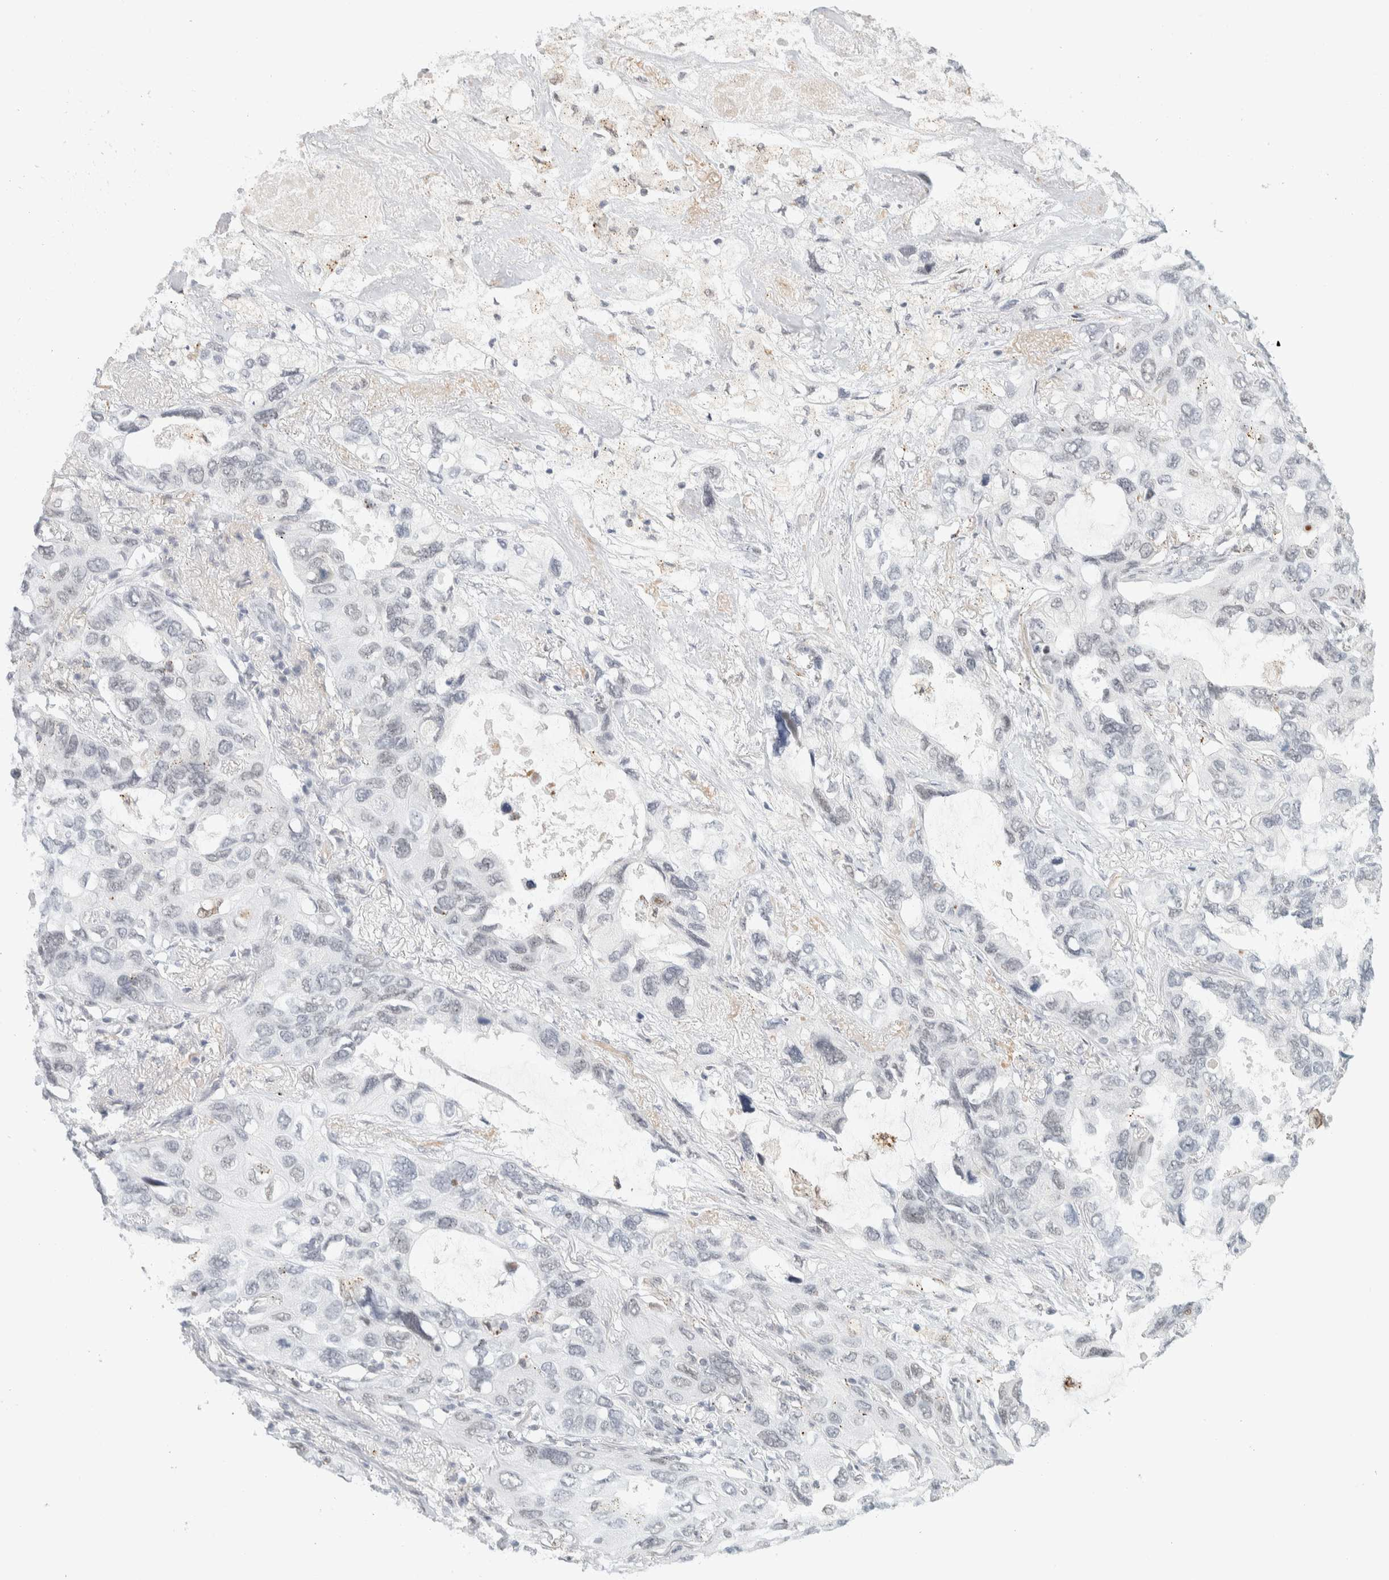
{"staining": {"intensity": "negative", "quantity": "none", "location": "none"}, "tissue": "lung cancer", "cell_type": "Tumor cells", "image_type": "cancer", "snomed": [{"axis": "morphology", "description": "Squamous cell carcinoma, NOS"}, {"axis": "topography", "description": "Lung"}], "caption": "Immunohistochemical staining of human lung squamous cell carcinoma shows no significant positivity in tumor cells.", "gene": "CDH17", "patient": {"sex": "female", "age": 73}}